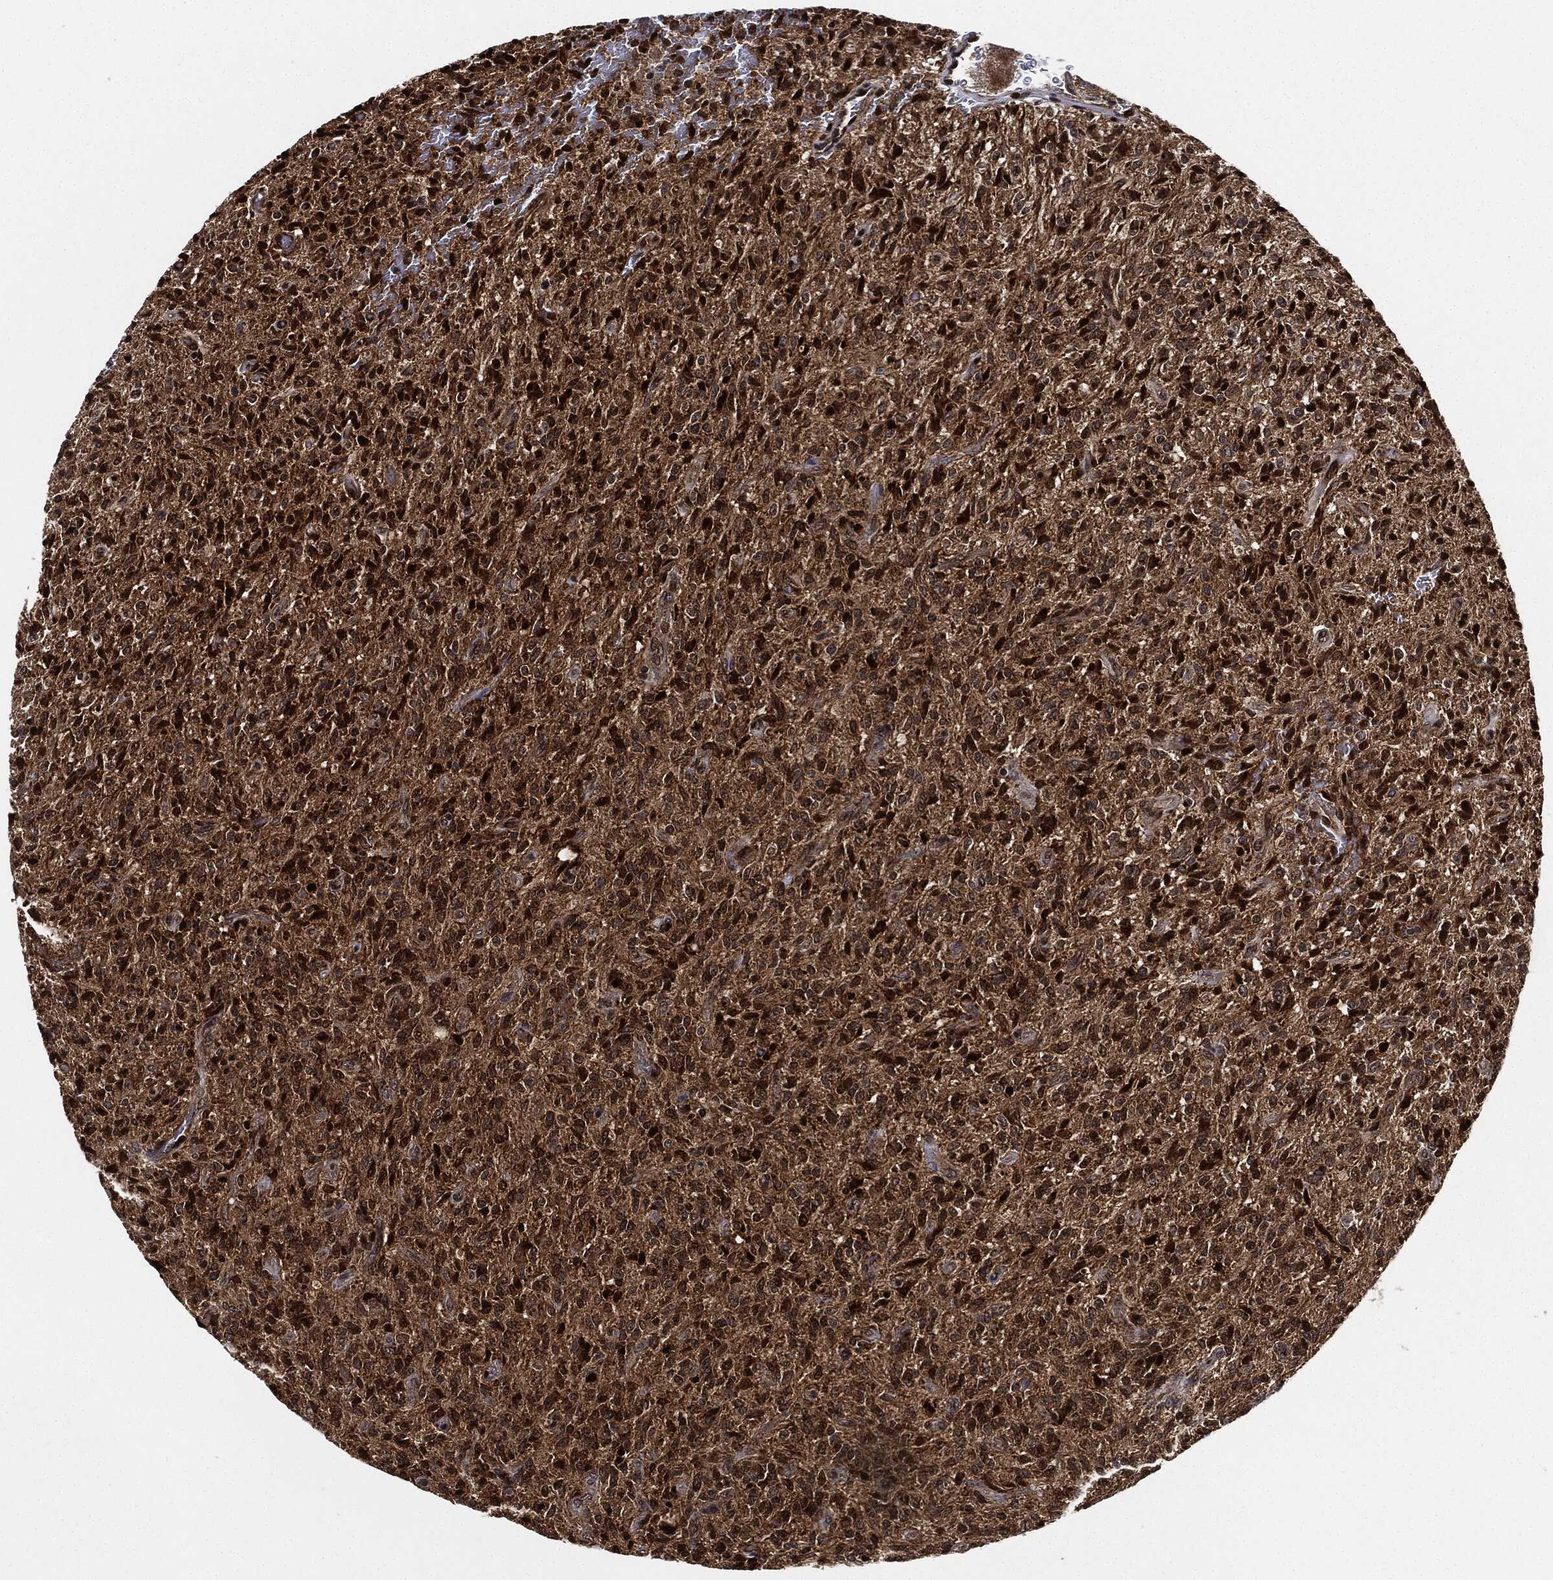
{"staining": {"intensity": "strong", "quantity": ">75%", "location": "cytoplasmic/membranous,nuclear"}, "tissue": "glioma", "cell_type": "Tumor cells", "image_type": "cancer", "snomed": [{"axis": "morphology", "description": "Glioma, malignant, High grade"}, {"axis": "topography", "description": "Brain"}], "caption": "An IHC image of tumor tissue is shown. Protein staining in brown highlights strong cytoplasmic/membranous and nuclear positivity in malignant glioma (high-grade) within tumor cells.", "gene": "RNASEL", "patient": {"sex": "male", "age": 64}}